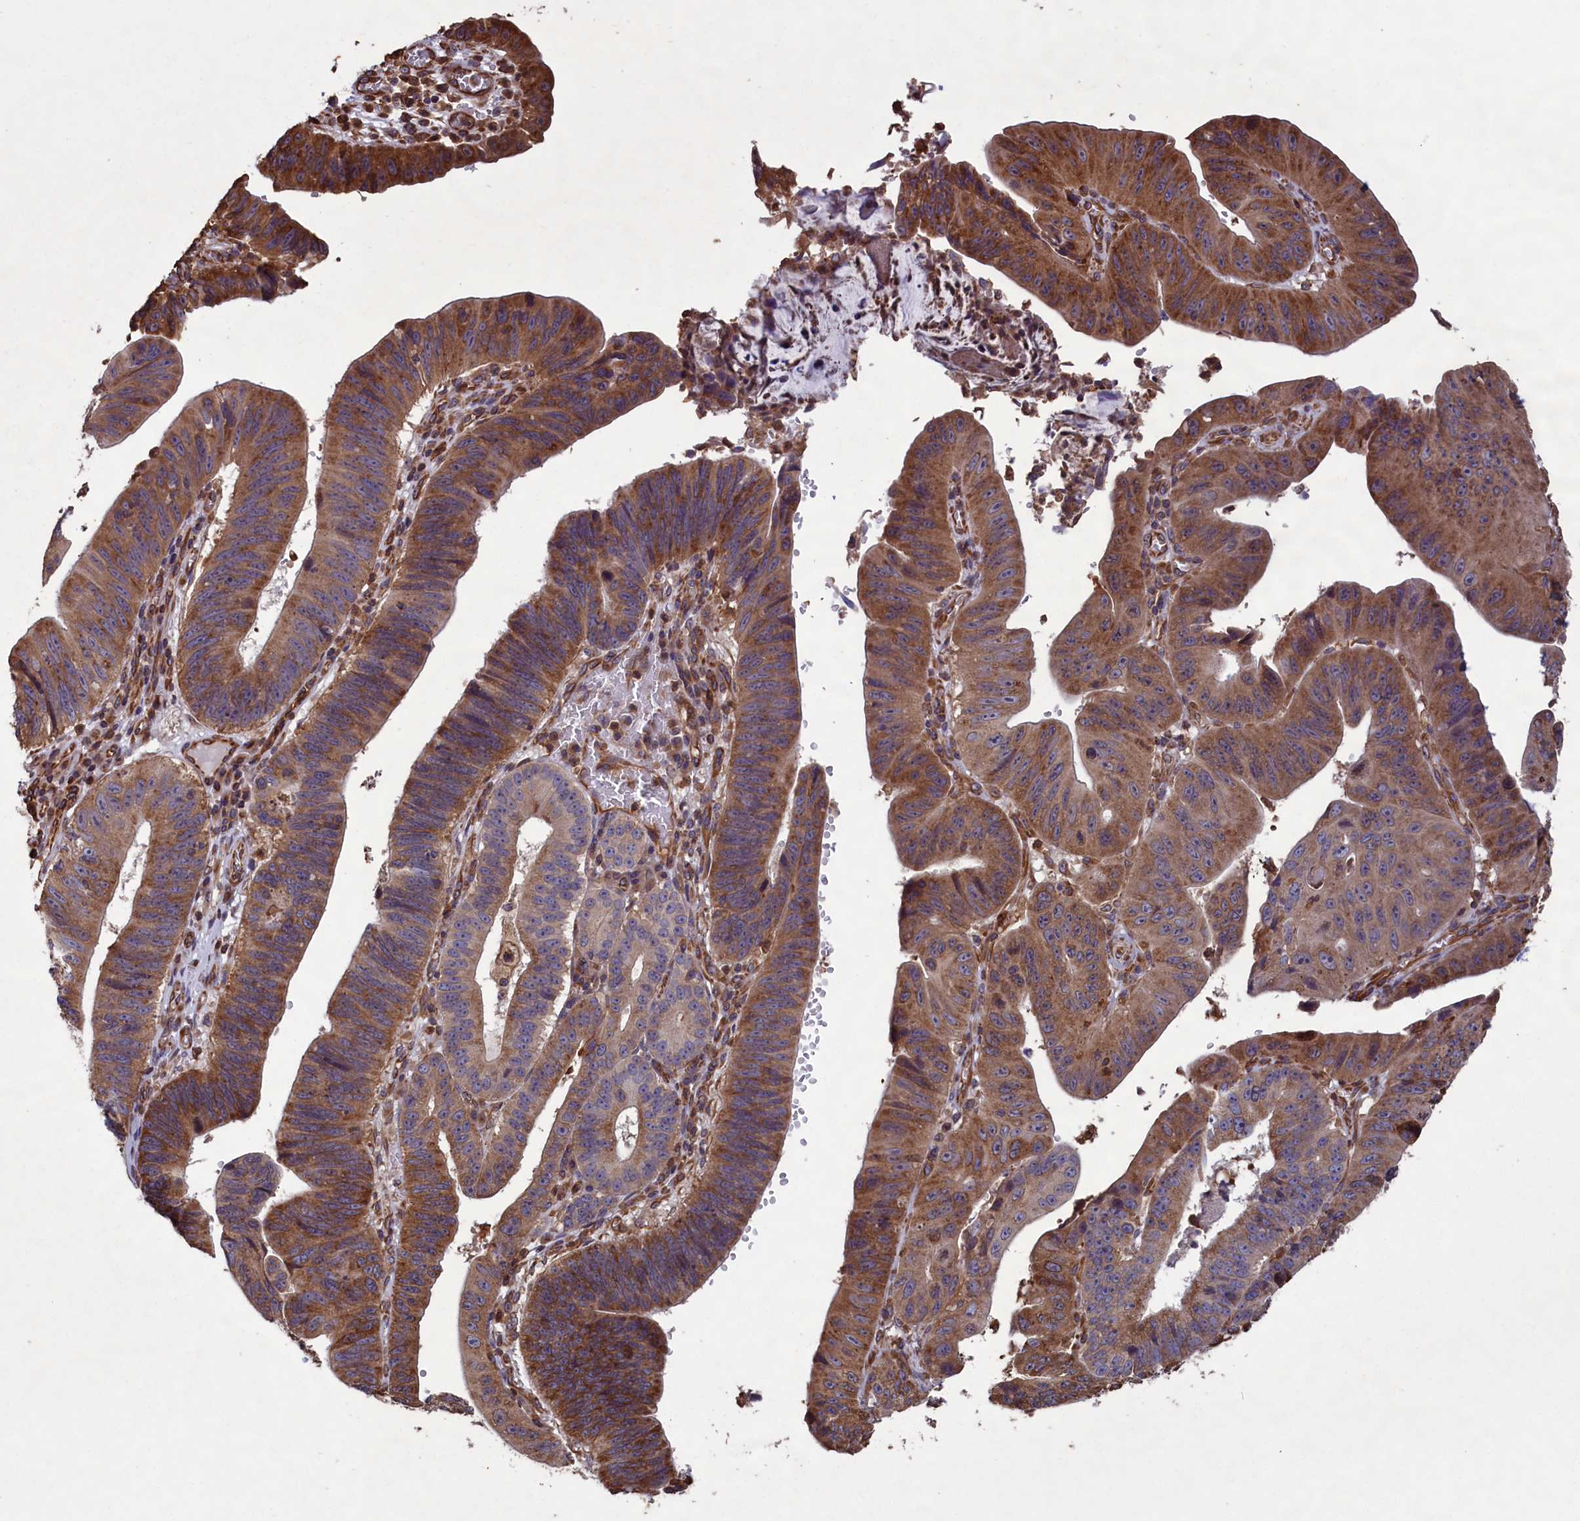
{"staining": {"intensity": "strong", "quantity": "25%-75%", "location": "cytoplasmic/membranous"}, "tissue": "stomach cancer", "cell_type": "Tumor cells", "image_type": "cancer", "snomed": [{"axis": "morphology", "description": "Adenocarcinoma, NOS"}, {"axis": "topography", "description": "Stomach"}], "caption": "This is an image of immunohistochemistry (IHC) staining of stomach cancer (adenocarcinoma), which shows strong positivity in the cytoplasmic/membranous of tumor cells.", "gene": "CCDC124", "patient": {"sex": "male", "age": 59}}